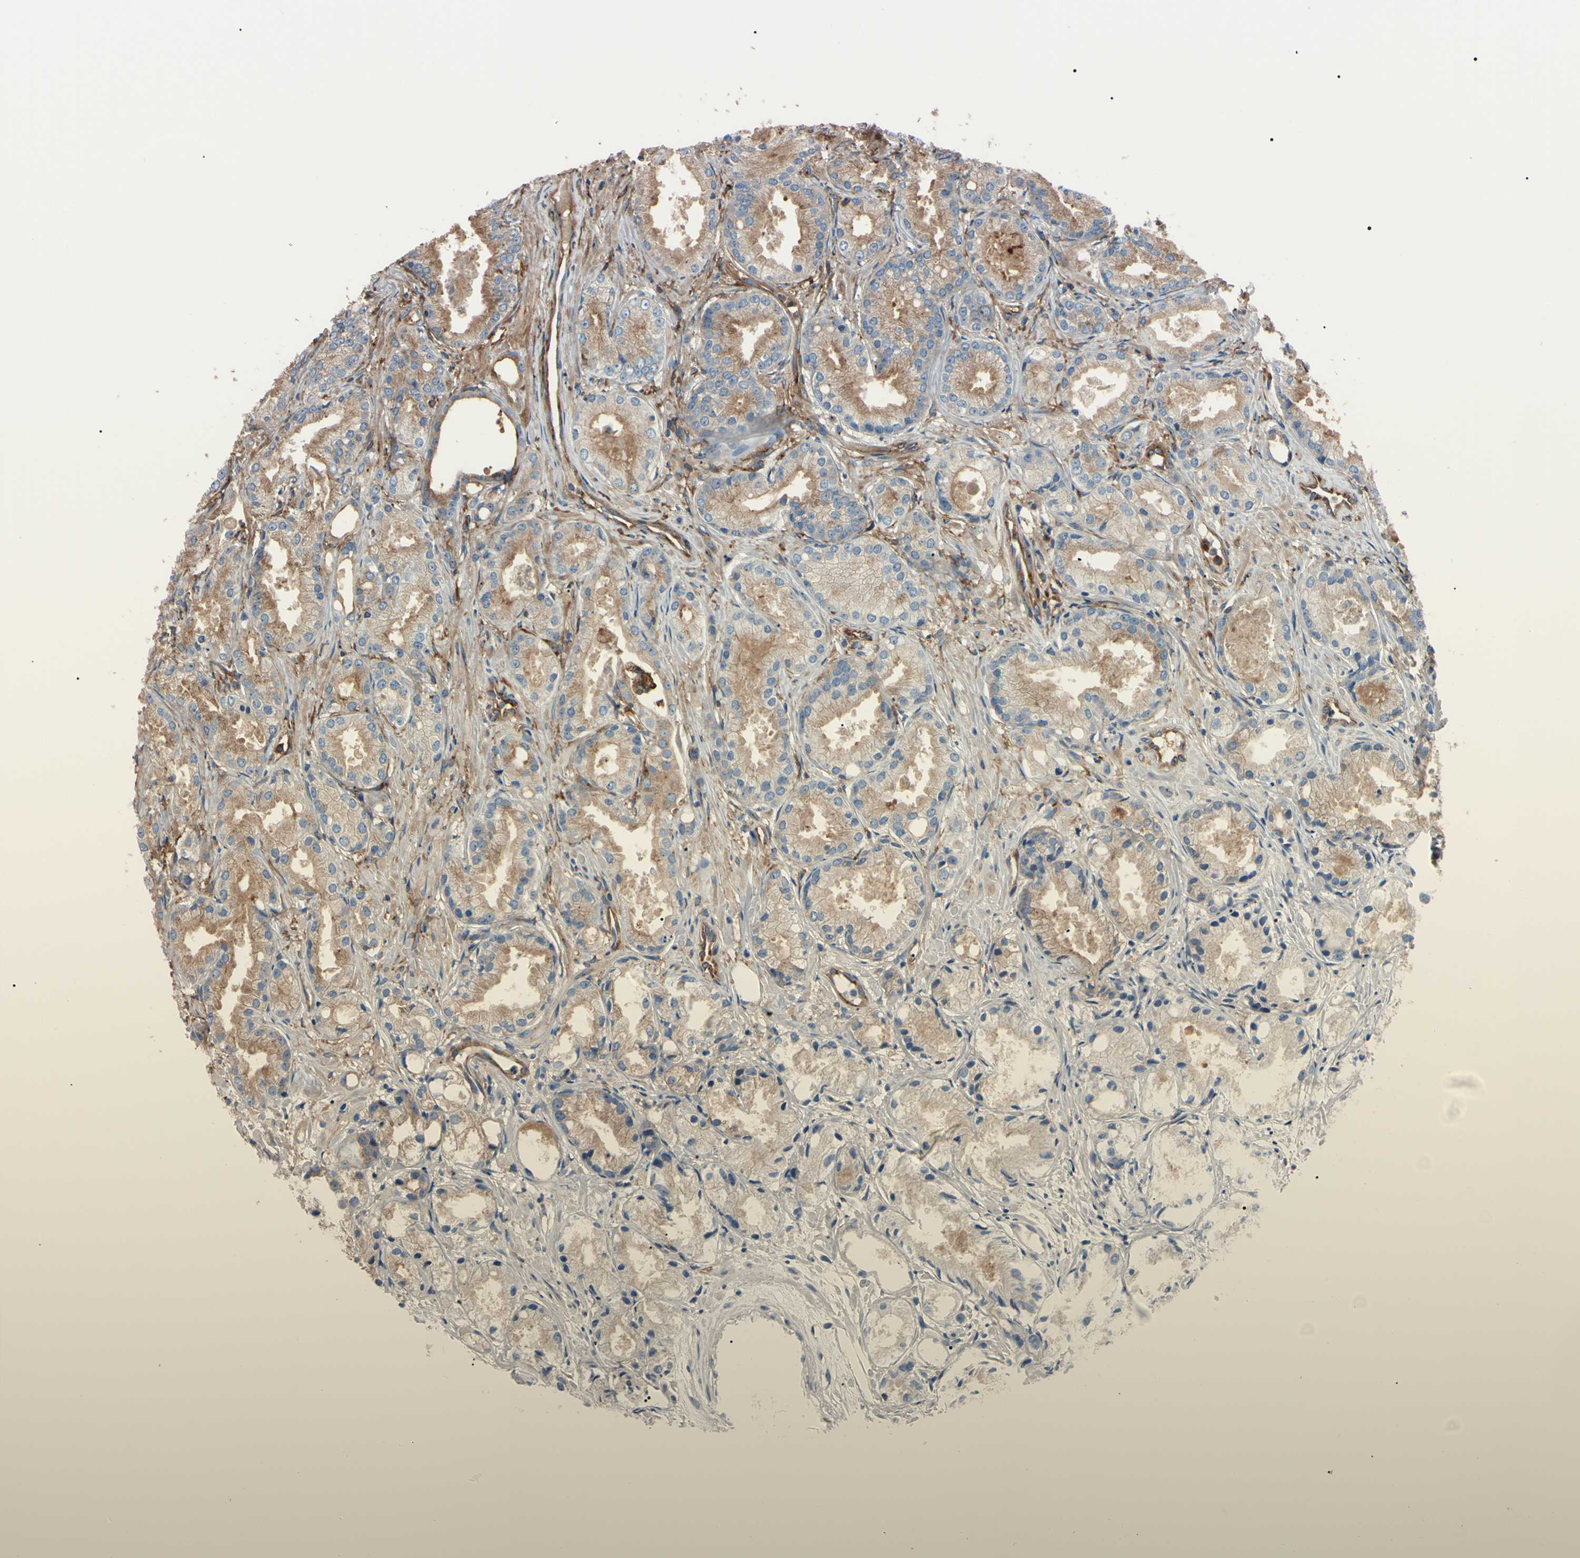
{"staining": {"intensity": "weak", "quantity": ">75%", "location": "cytoplasmic/membranous"}, "tissue": "prostate cancer", "cell_type": "Tumor cells", "image_type": "cancer", "snomed": [{"axis": "morphology", "description": "Adenocarcinoma, Low grade"}, {"axis": "topography", "description": "Prostate"}], "caption": "The micrograph exhibits a brown stain indicating the presence of a protein in the cytoplasmic/membranous of tumor cells in prostate low-grade adenocarcinoma.", "gene": "PRKACA", "patient": {"sex": "male", "age": 72}}